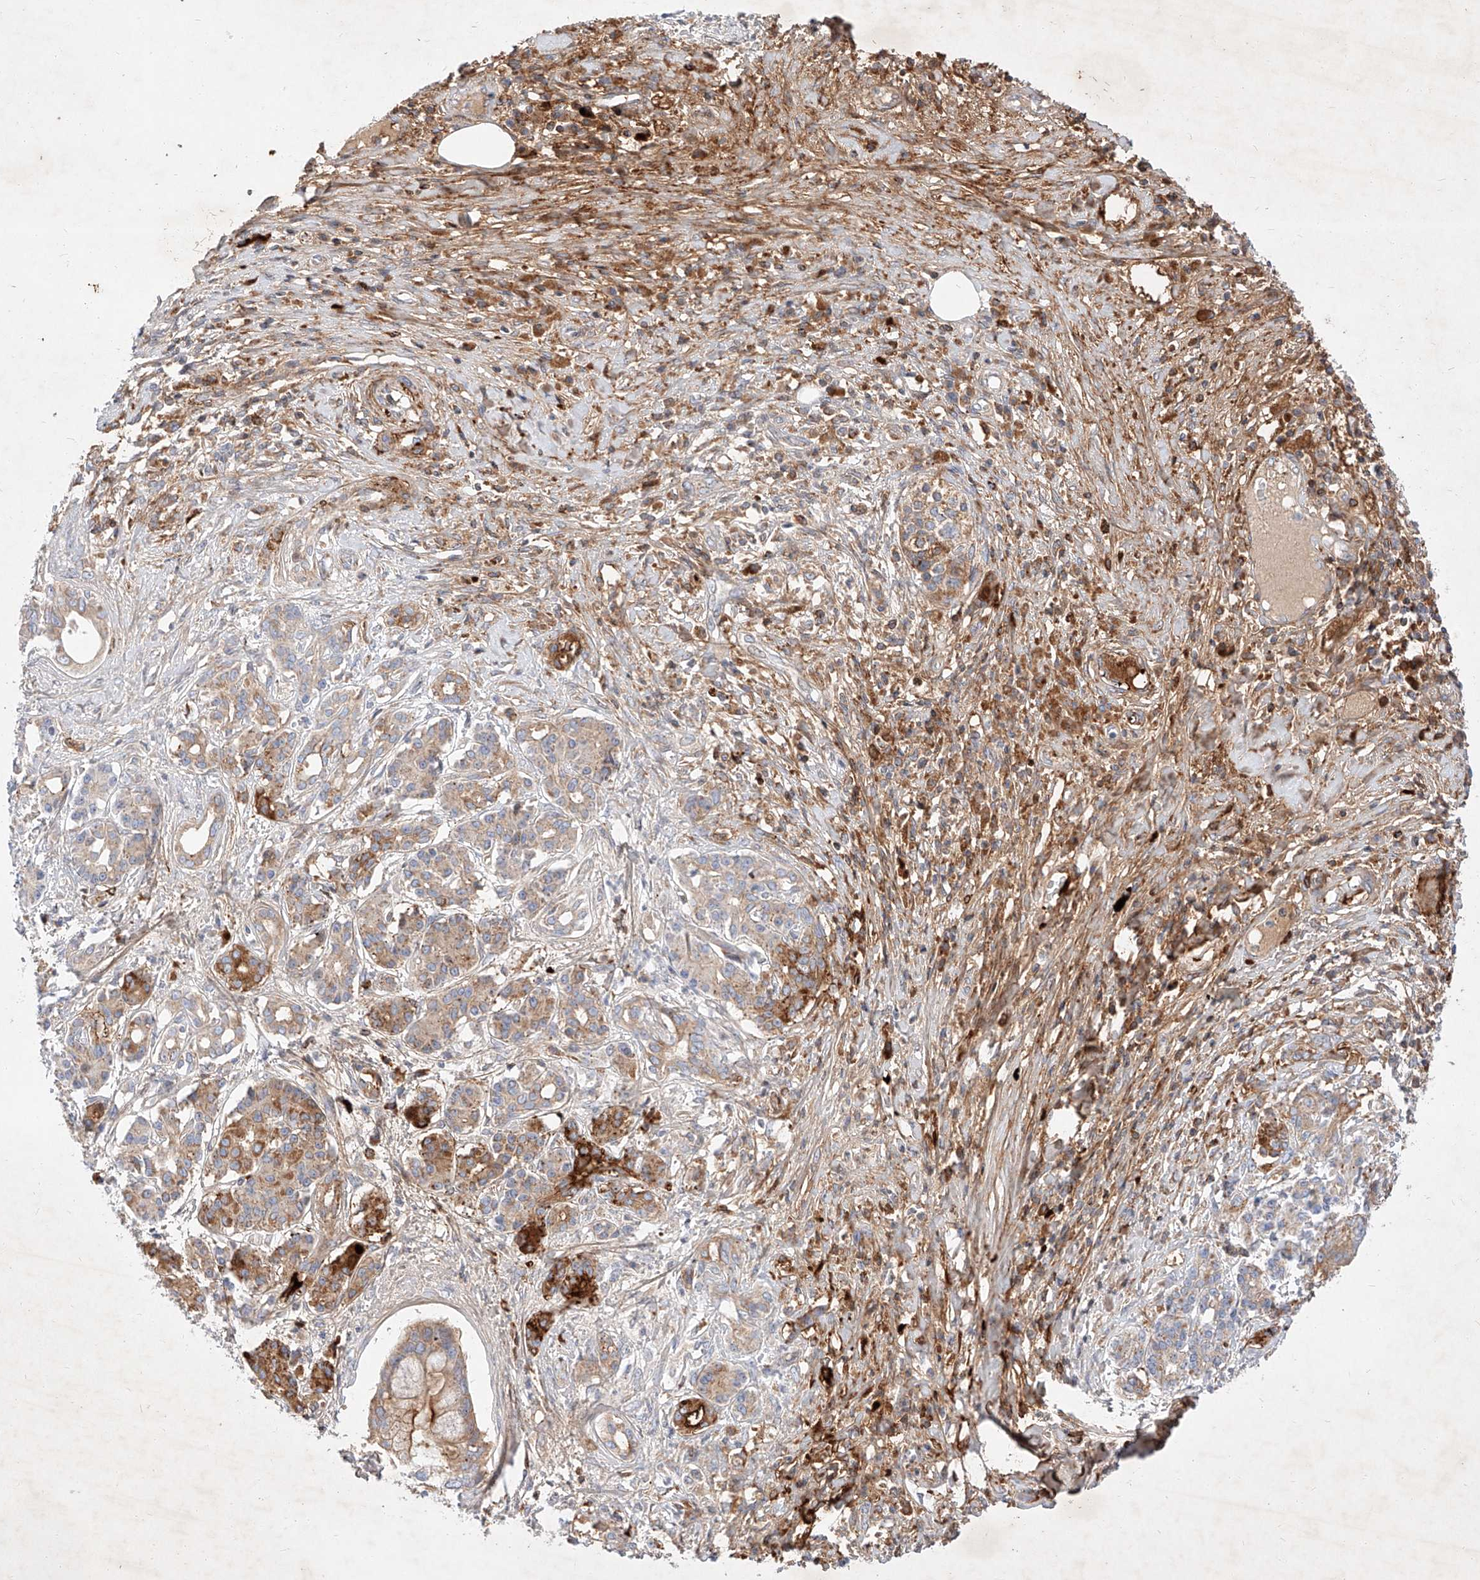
{"staining": {"intensity": "moderate", "quantity": "<25%", "location": "cytoplasmic/membranous"}, "tissue": "pancreatic cancer", "cell_type": "Tumor cells", "image_type": "cancer", "snomed": [{"axis": "morphology", "description": "Adenocarcinoma, NOS"}, {"axis": "topography", "description": "Pancreas"}], "caption": "Pancreatic cancer stained with a brown dye shows moderate cytoplasmic/membranous positive expression in about <25% of tumor cells.", "gene": "OSGEPL1", "patient": {"sex": "female", "age": 56}}